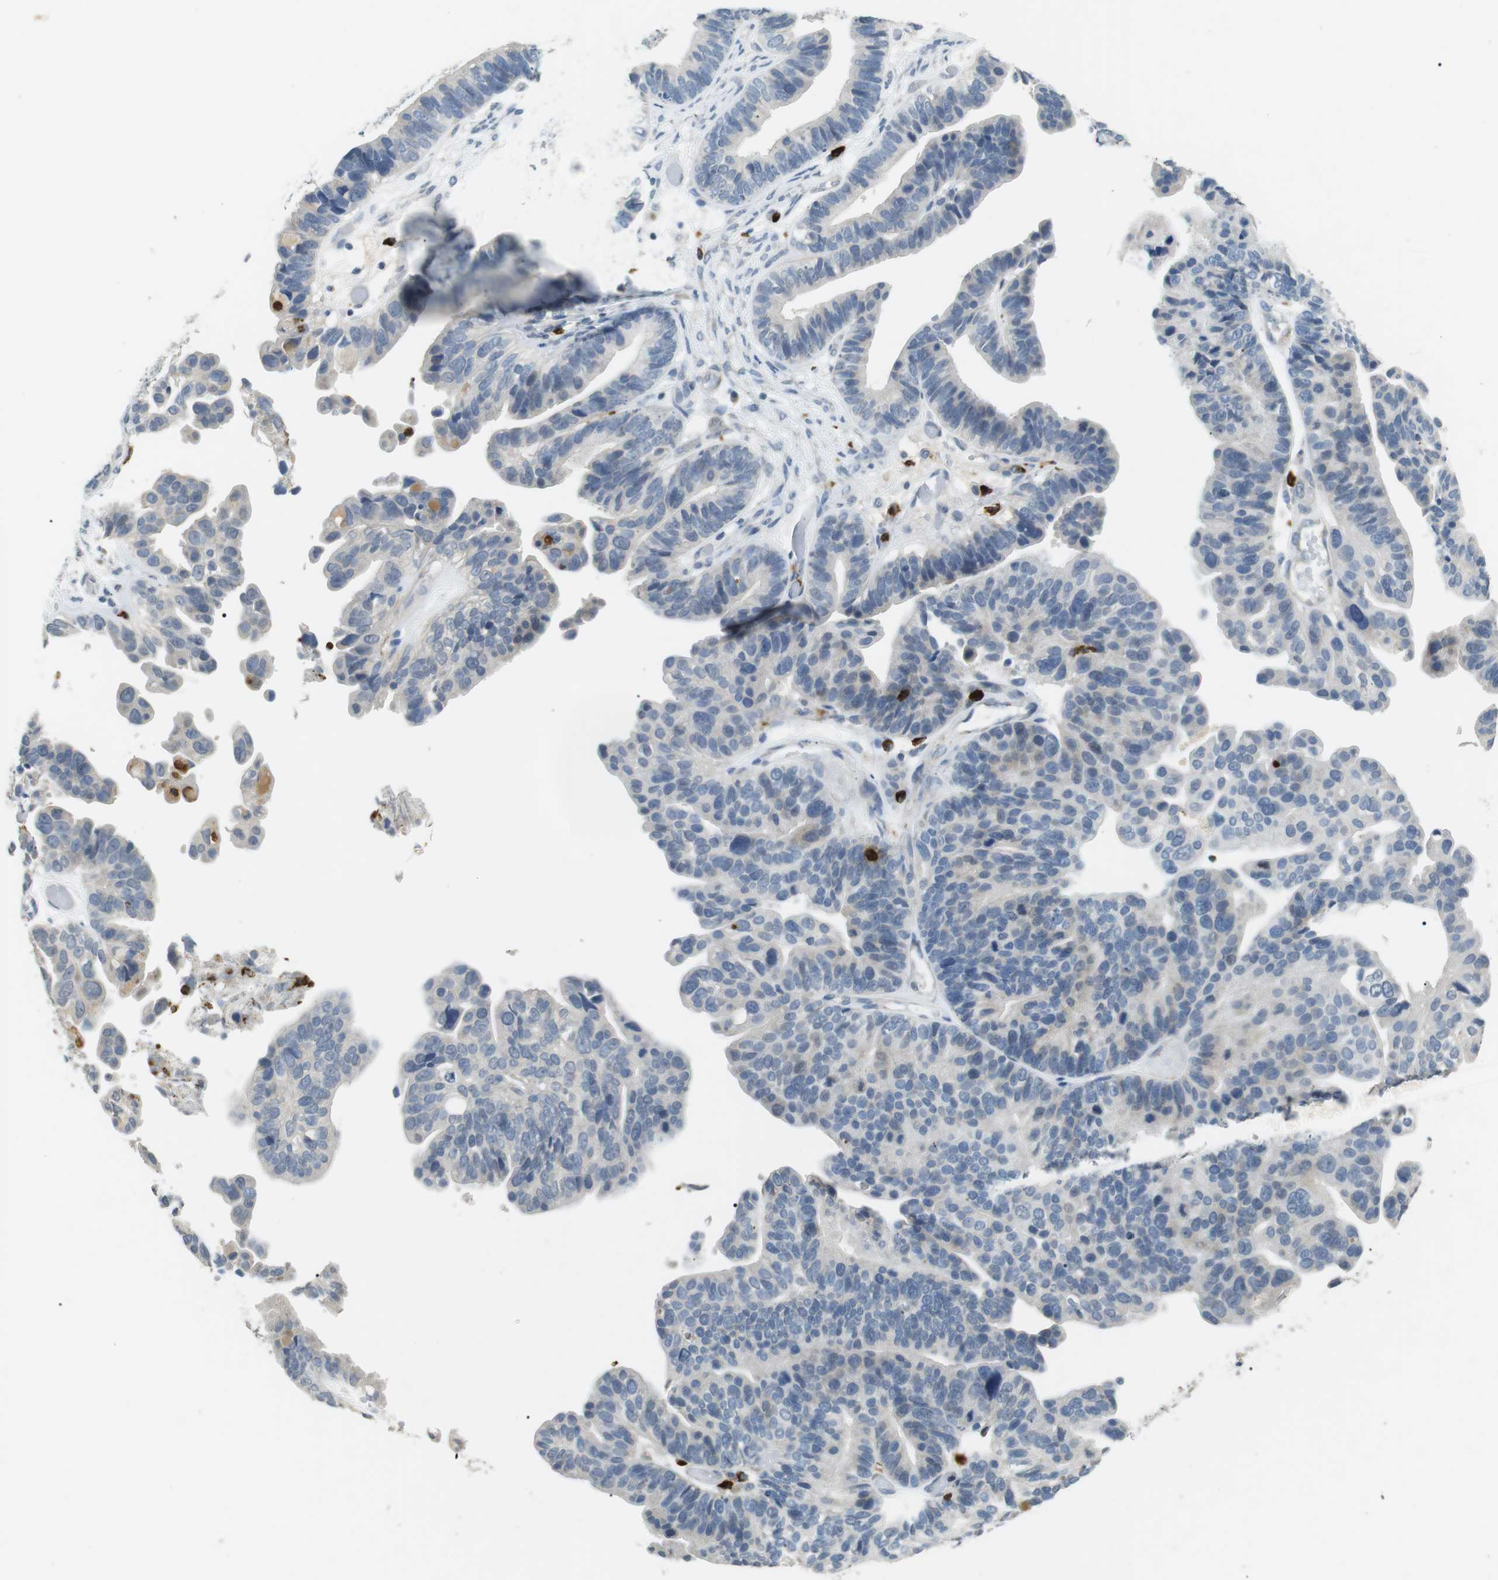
{"staining": {"intensity": "negative", "quantity": "none", "location": "none"}, "tissue": "ovarian cancer", "cell_type": "Tumor cells", "image_type": "cancer", "snomed": [{"axis": "morphology", "description": "Cystadenocarcinoma, serous, NOS"}, {"axis": "topography", "description": "Ovary"}], "caption": "Image shows no protein positivity in tumor cells of ovarian serous cystadenocarcinoma tissue.", "gene": "GZMM", "patient": {"sex": "female", "age": 56}}